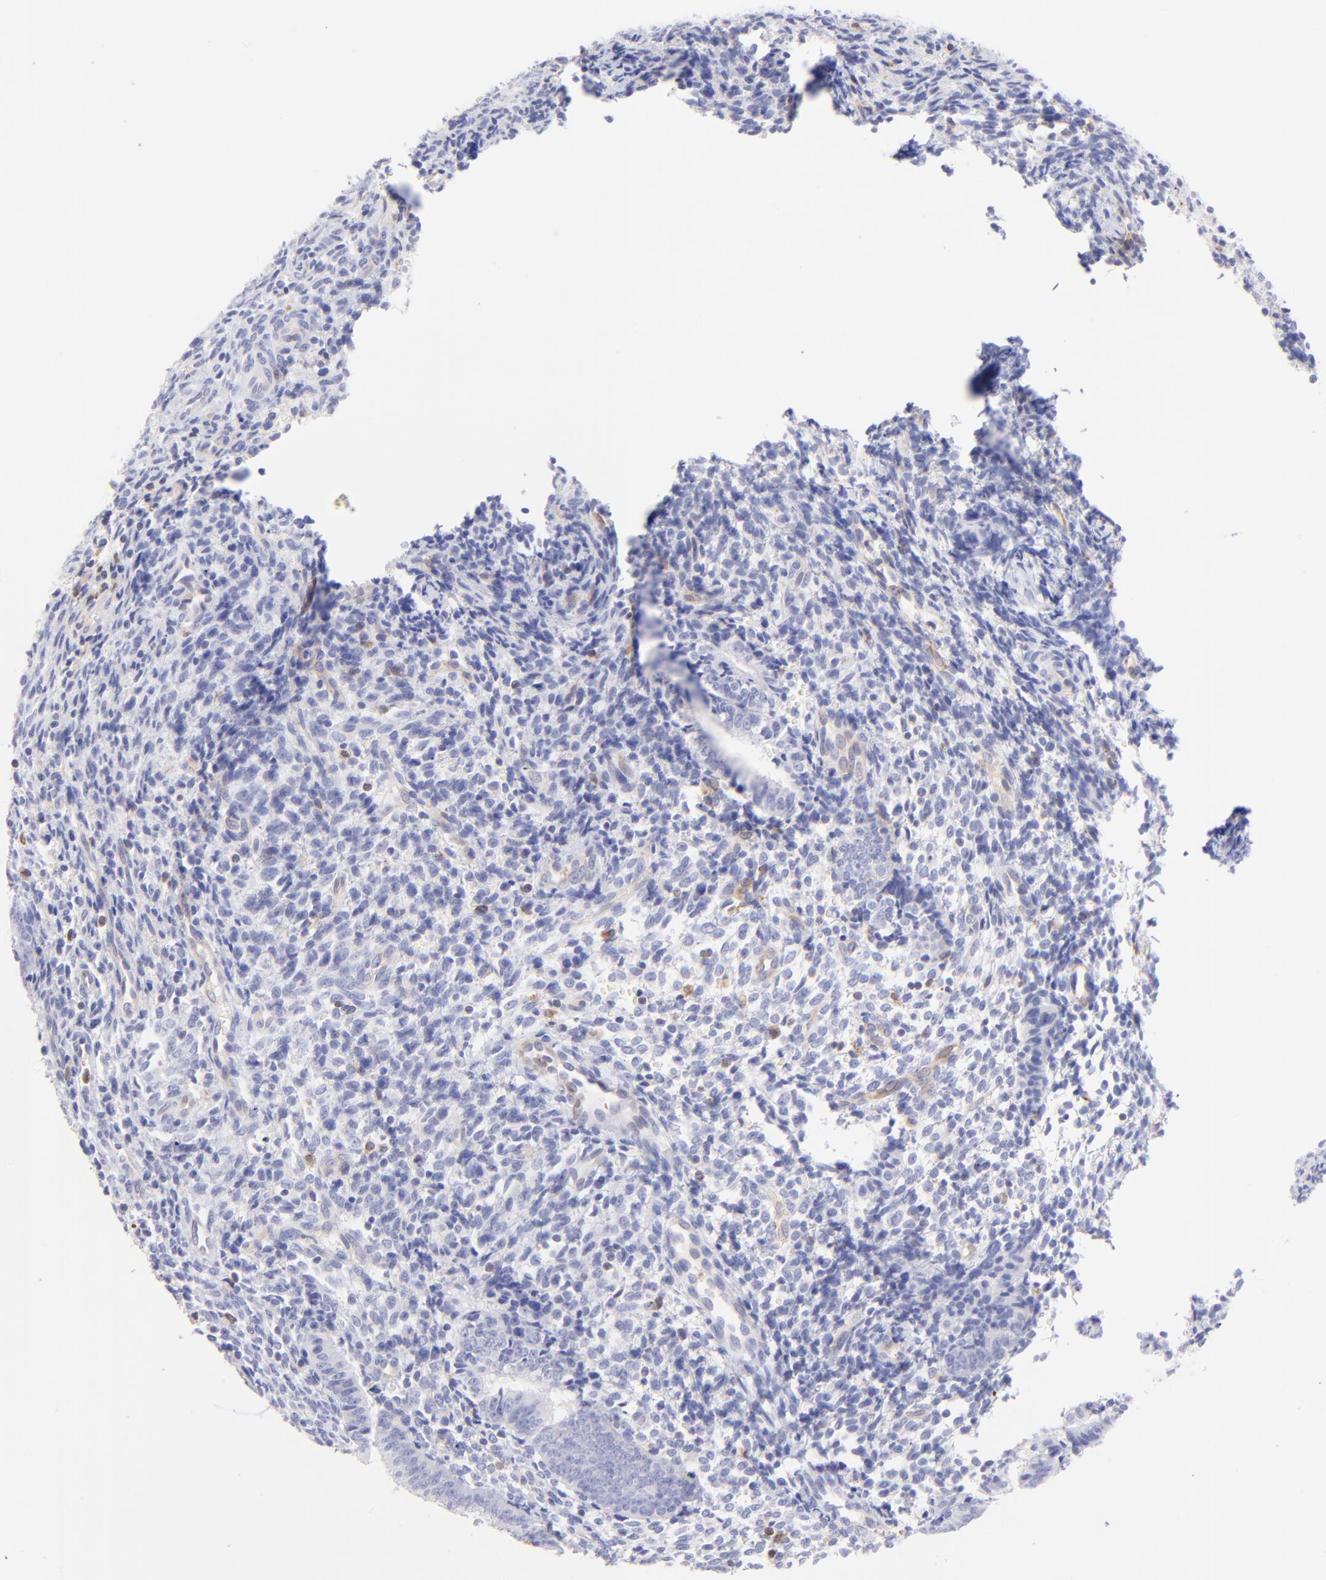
{"staining": {"intensity": "negative", "quantity": "none", "location": "none"}, "tissue": "endometrium", "cell_type": "Cells in endometrial stroma", "image_type": "normal", "snomed": [{"axis": "morphology", "description": "Normal tissue, NOS"}, {"axis": "topography", "description": "Uterus"}, {"axis": "topography", "description": "Endometrium"}], "caption": "High power microscopy image of an immunohistochemistry (IHC) micrograph of benign endometrium, revealing no significant expression in cells in endometrial stroma.", "gene": "IRAG2", "patient": {"sex": "female", "age": 33}}